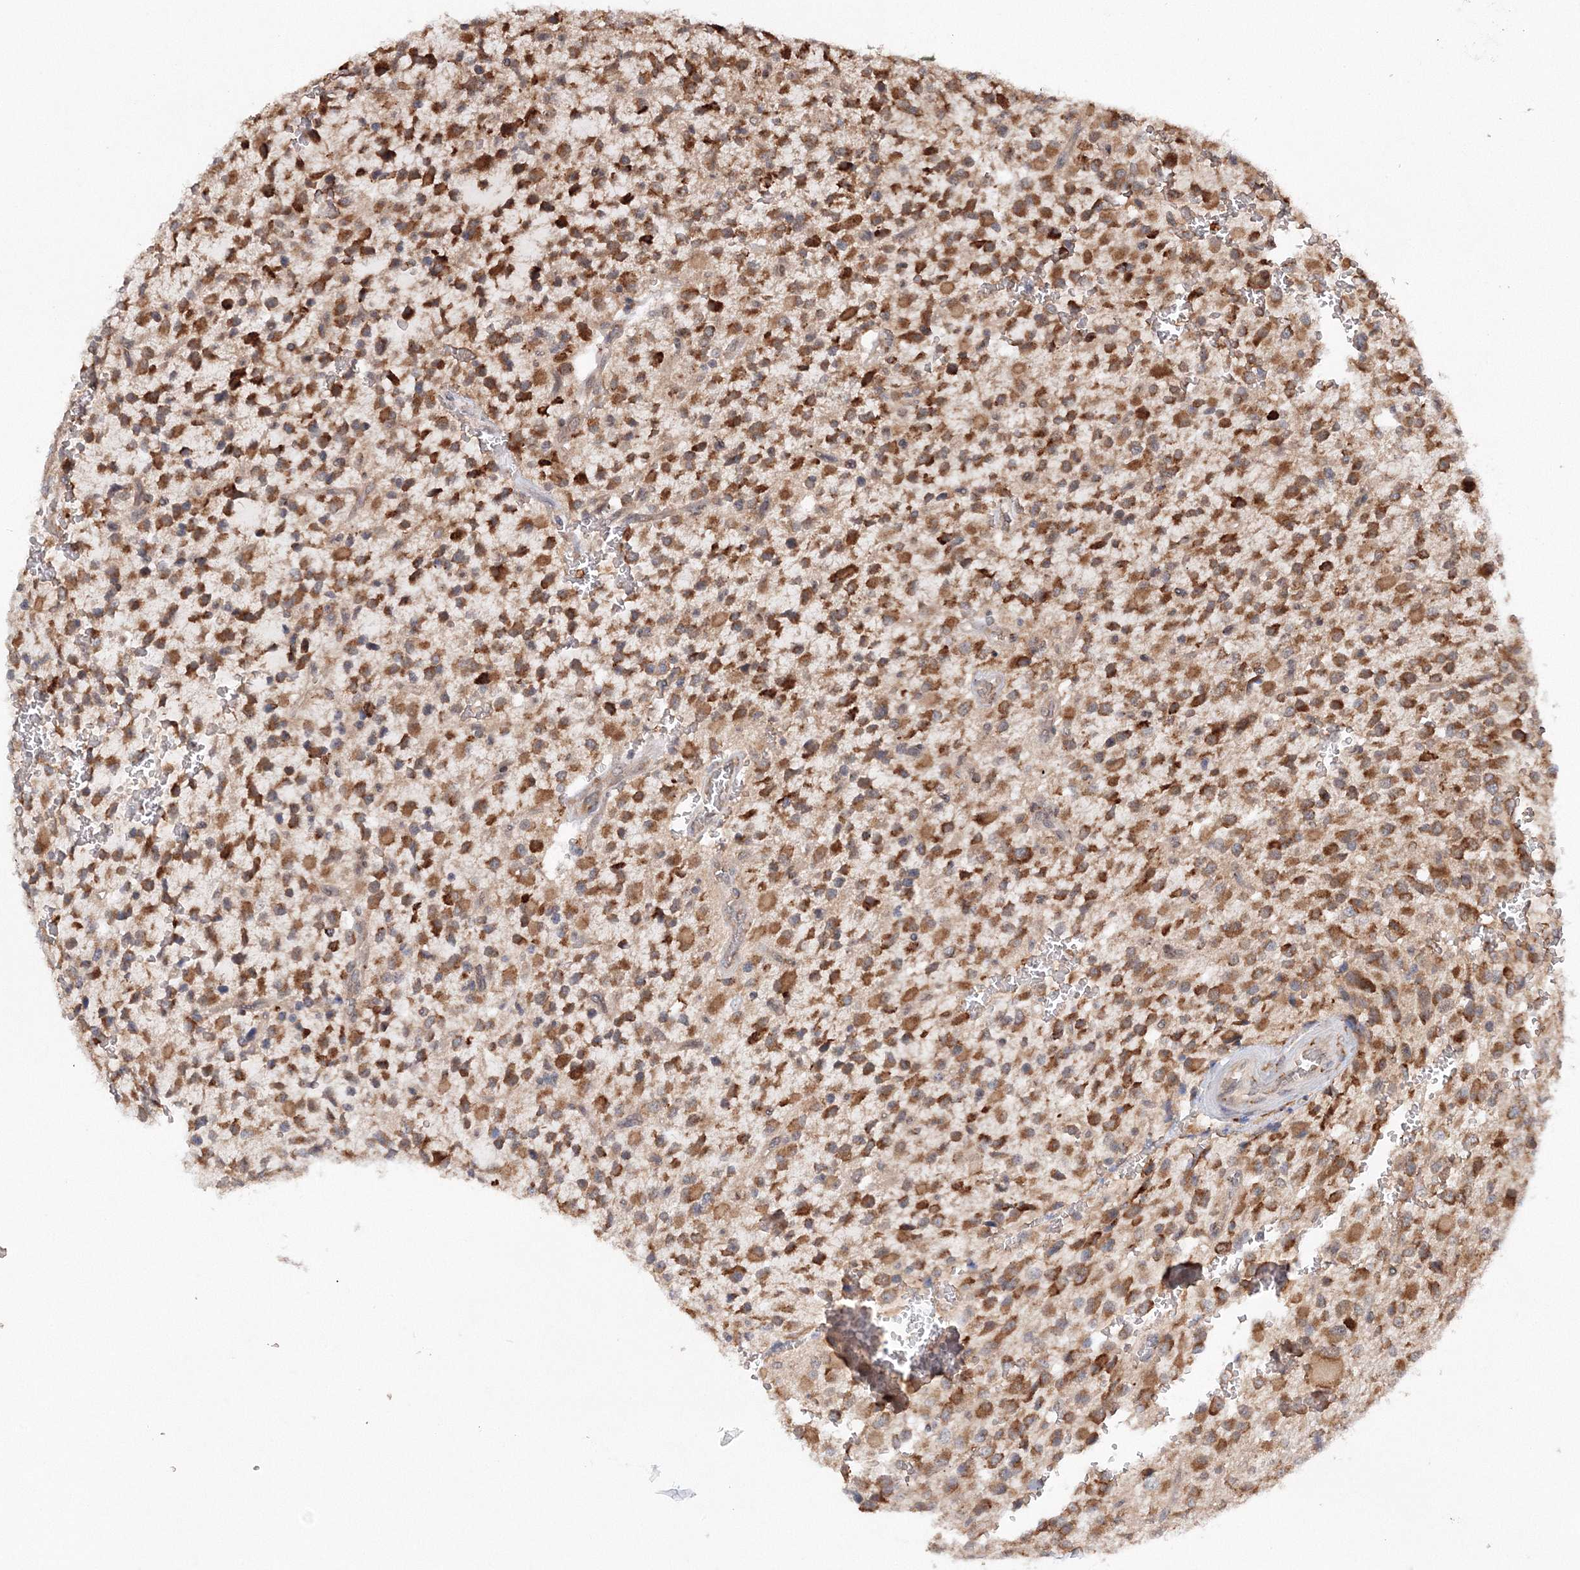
{"staining": {"intensity": "strong", "quantity": ">75%", "location": "cytoplasmic/membranous"}, "tissue": "glioma", "cell_type": "Tumor cells", "image_type": "cancer", "snomed": [{"axis": "morphology", "description": "Glioma, malignant, High grade"}, {"axis": "topography", "description": "Brain"}], "caption": "Approximately >75% of tumor cells in high-grade glioma (malignant) demonstrate strong cytoplasmic/membranous protein staining as visualized by brown immunohistochemical staining.", "gene": "DIS3L2", "patient": {"sex": "male", "age": 34}}